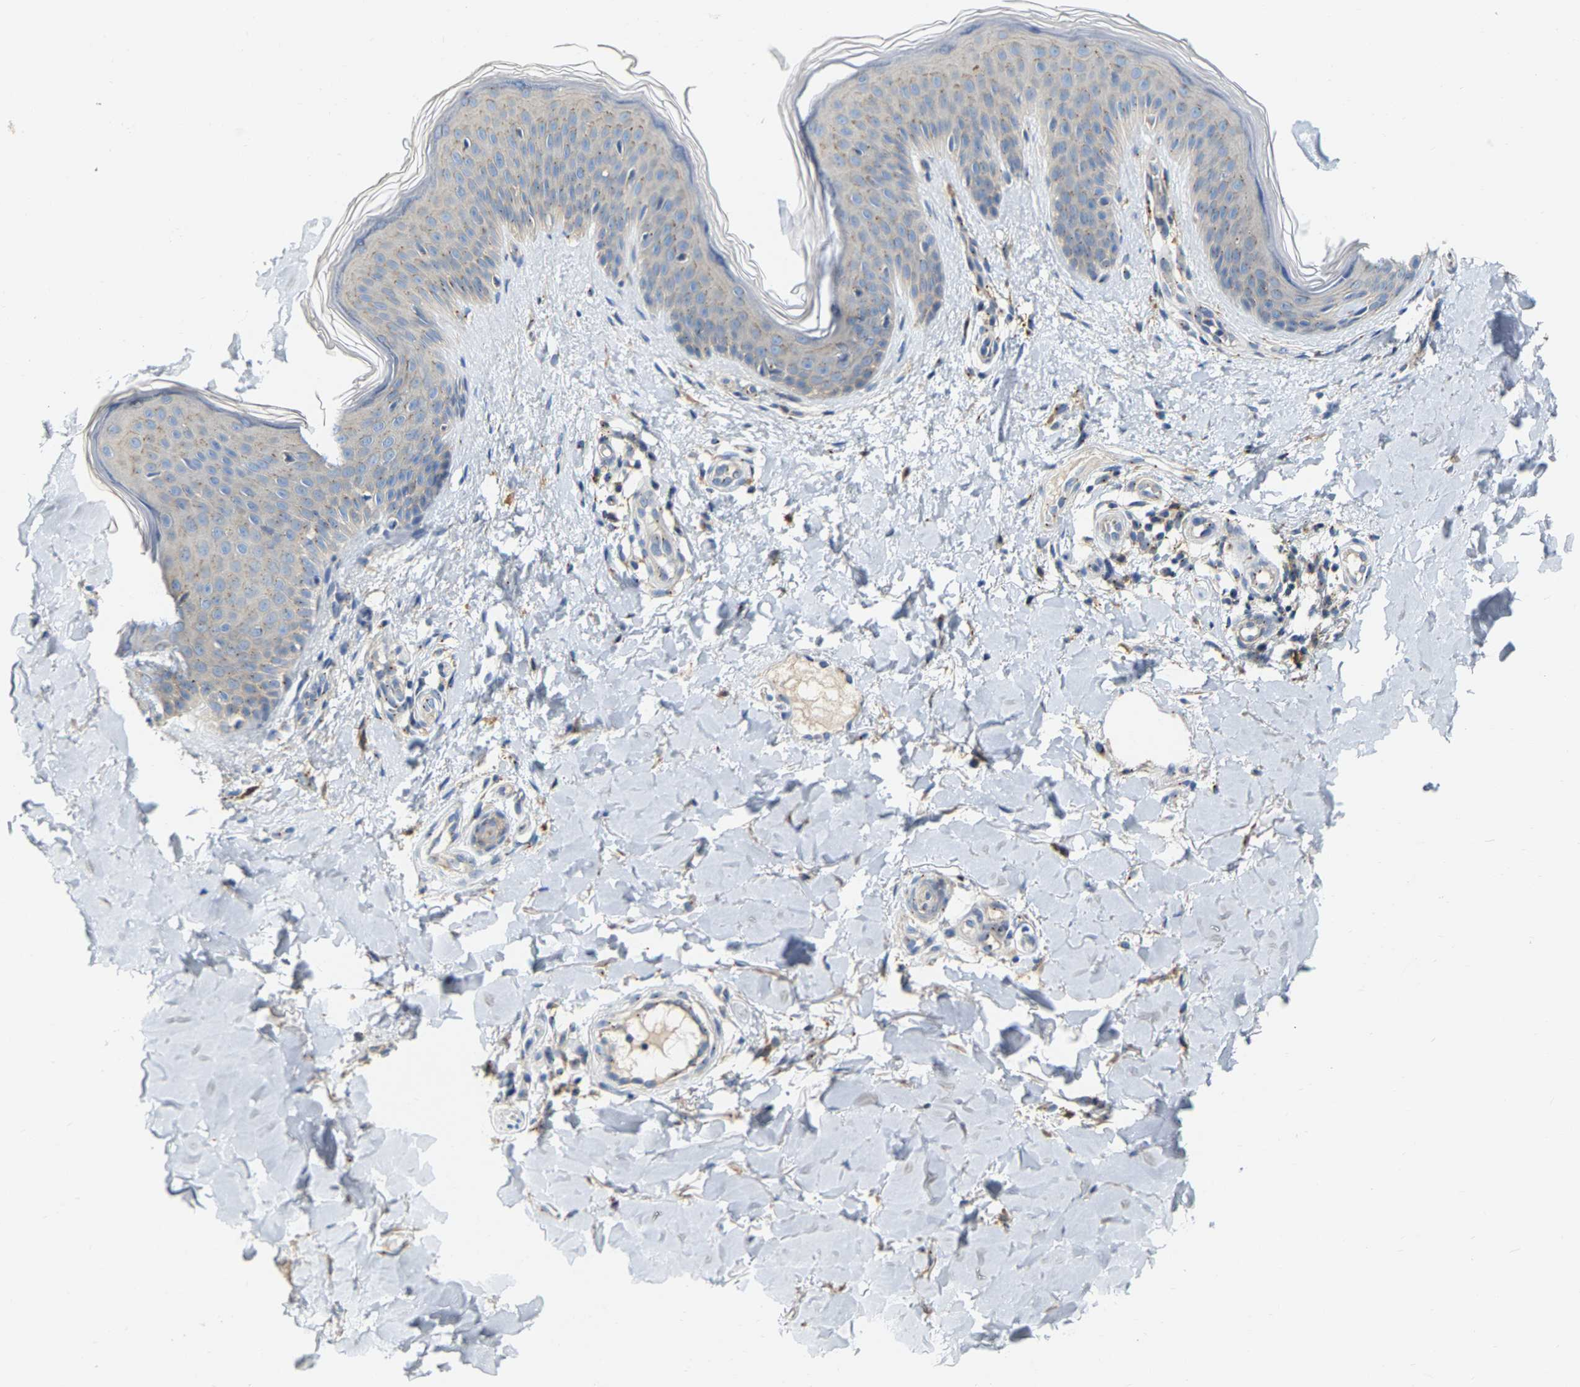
{"staining": {"intensity": "moderate", "quantity": "25%-75%", "location": "cytoplasmic/membranous"}, "tissue": "skin", "cell_type": "Fibroblasts", "image_type": "normal", "snomed": [{"axis": "morphology", "description": "Normal tissue, NOS"}, {"axis": "topography", "description": "Skin"}], "caption": "Immunohistochemical staining of unremarkable human skin reveals medium levels of moderate cytoplasmic/membranous staining in about 25%-75% of fibroblasts.", "gene": "PCNT", "patient": {"sex": "male", "age": 41}}